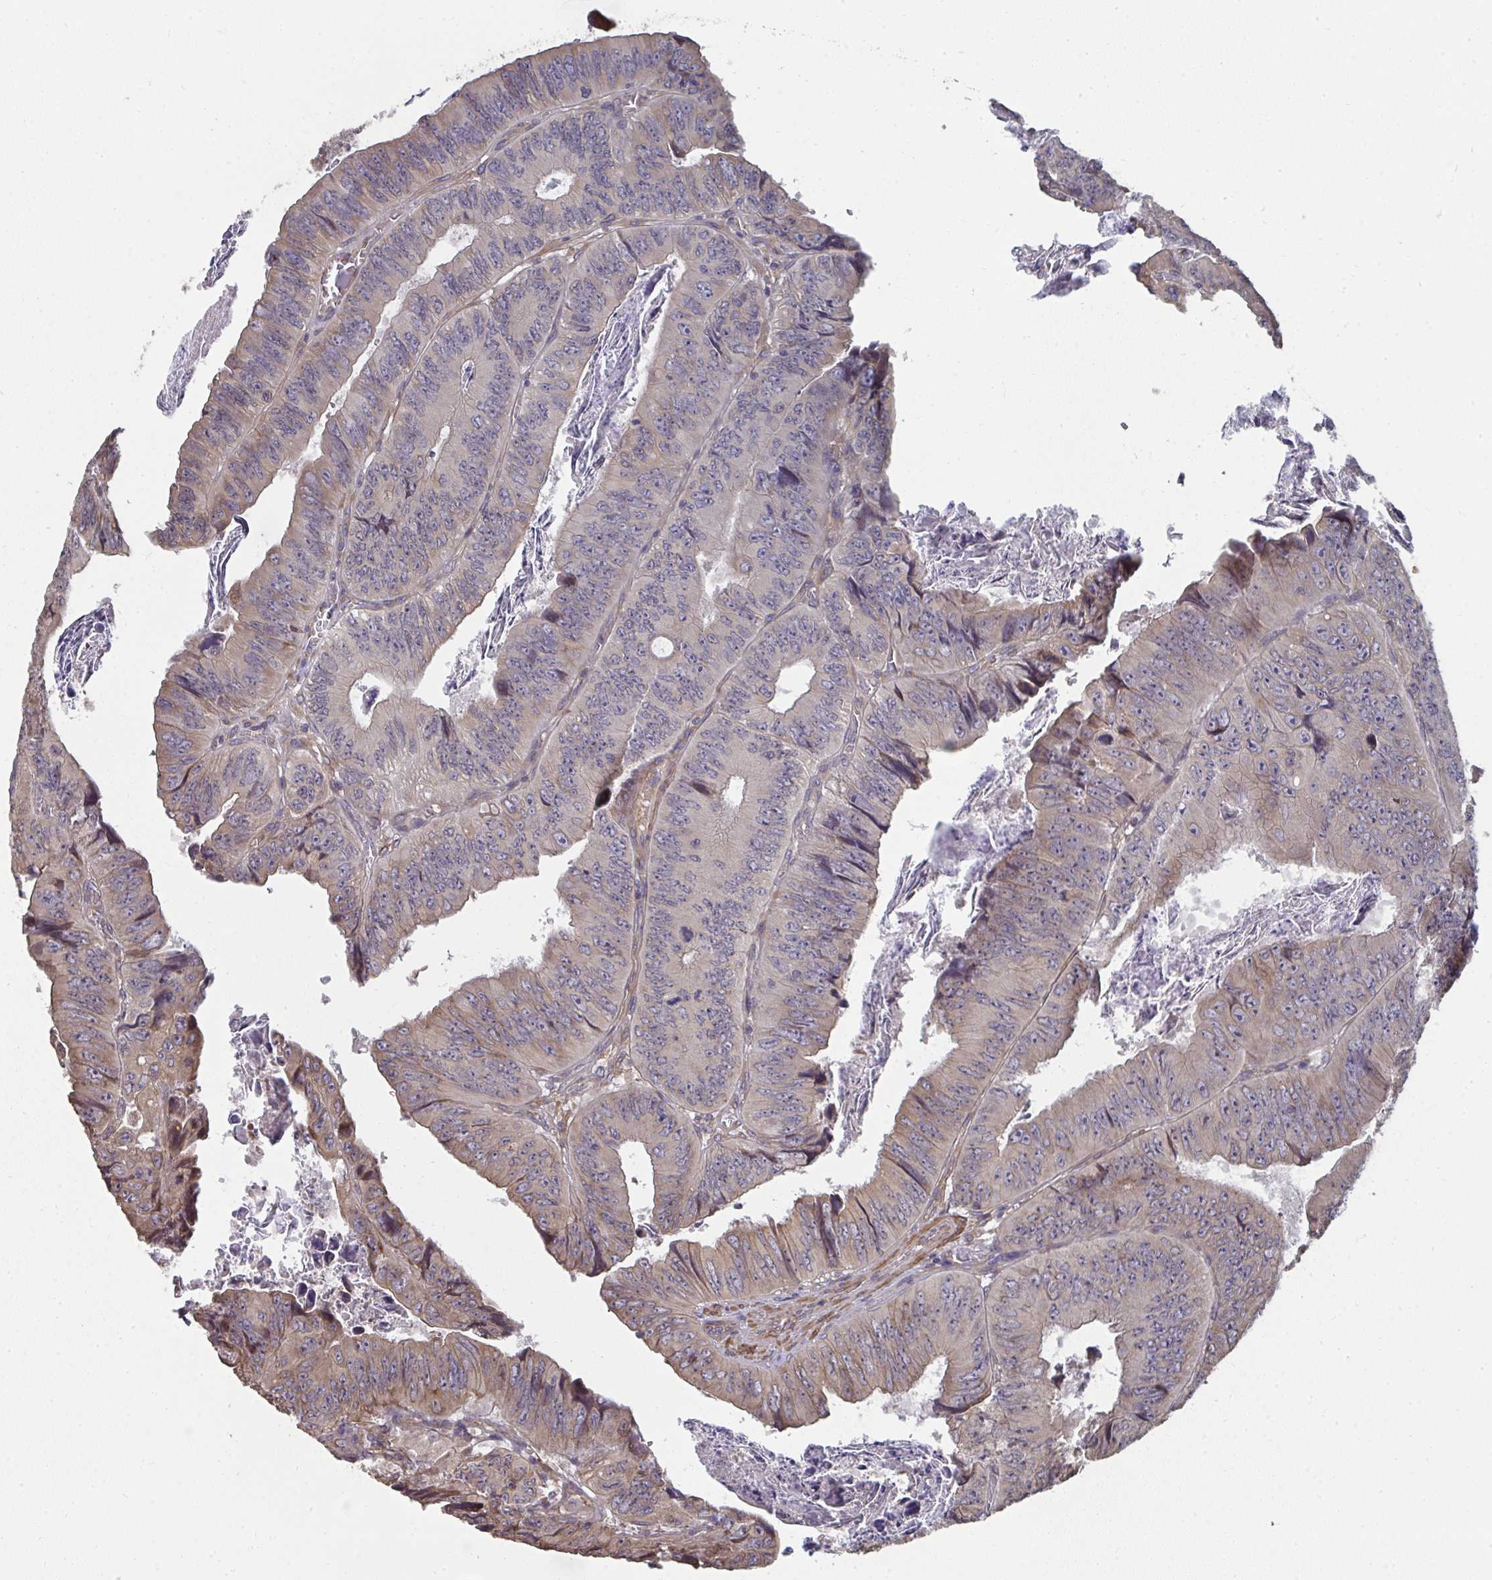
{"staining": {"intensity": "weak", "quantity": "<25%", "location": "cytoplasmic/membranous"}, "tissue": "colorectal cancer", "cell_type": "Tumor cells", "image_type": "cancer", "snomed": [{"axis": "morphology", "description": "Adenocarcinoma, NOS"}, {"axis": "topography", "description": "Colon"}], "caption": "This is a photomicrograph of IHC staining of colorectal adenocarcinoma, which shows no positivity in tumor cells.", "gene": "ZFYVE28", "patient": {"sex": "female", "age": 84}}